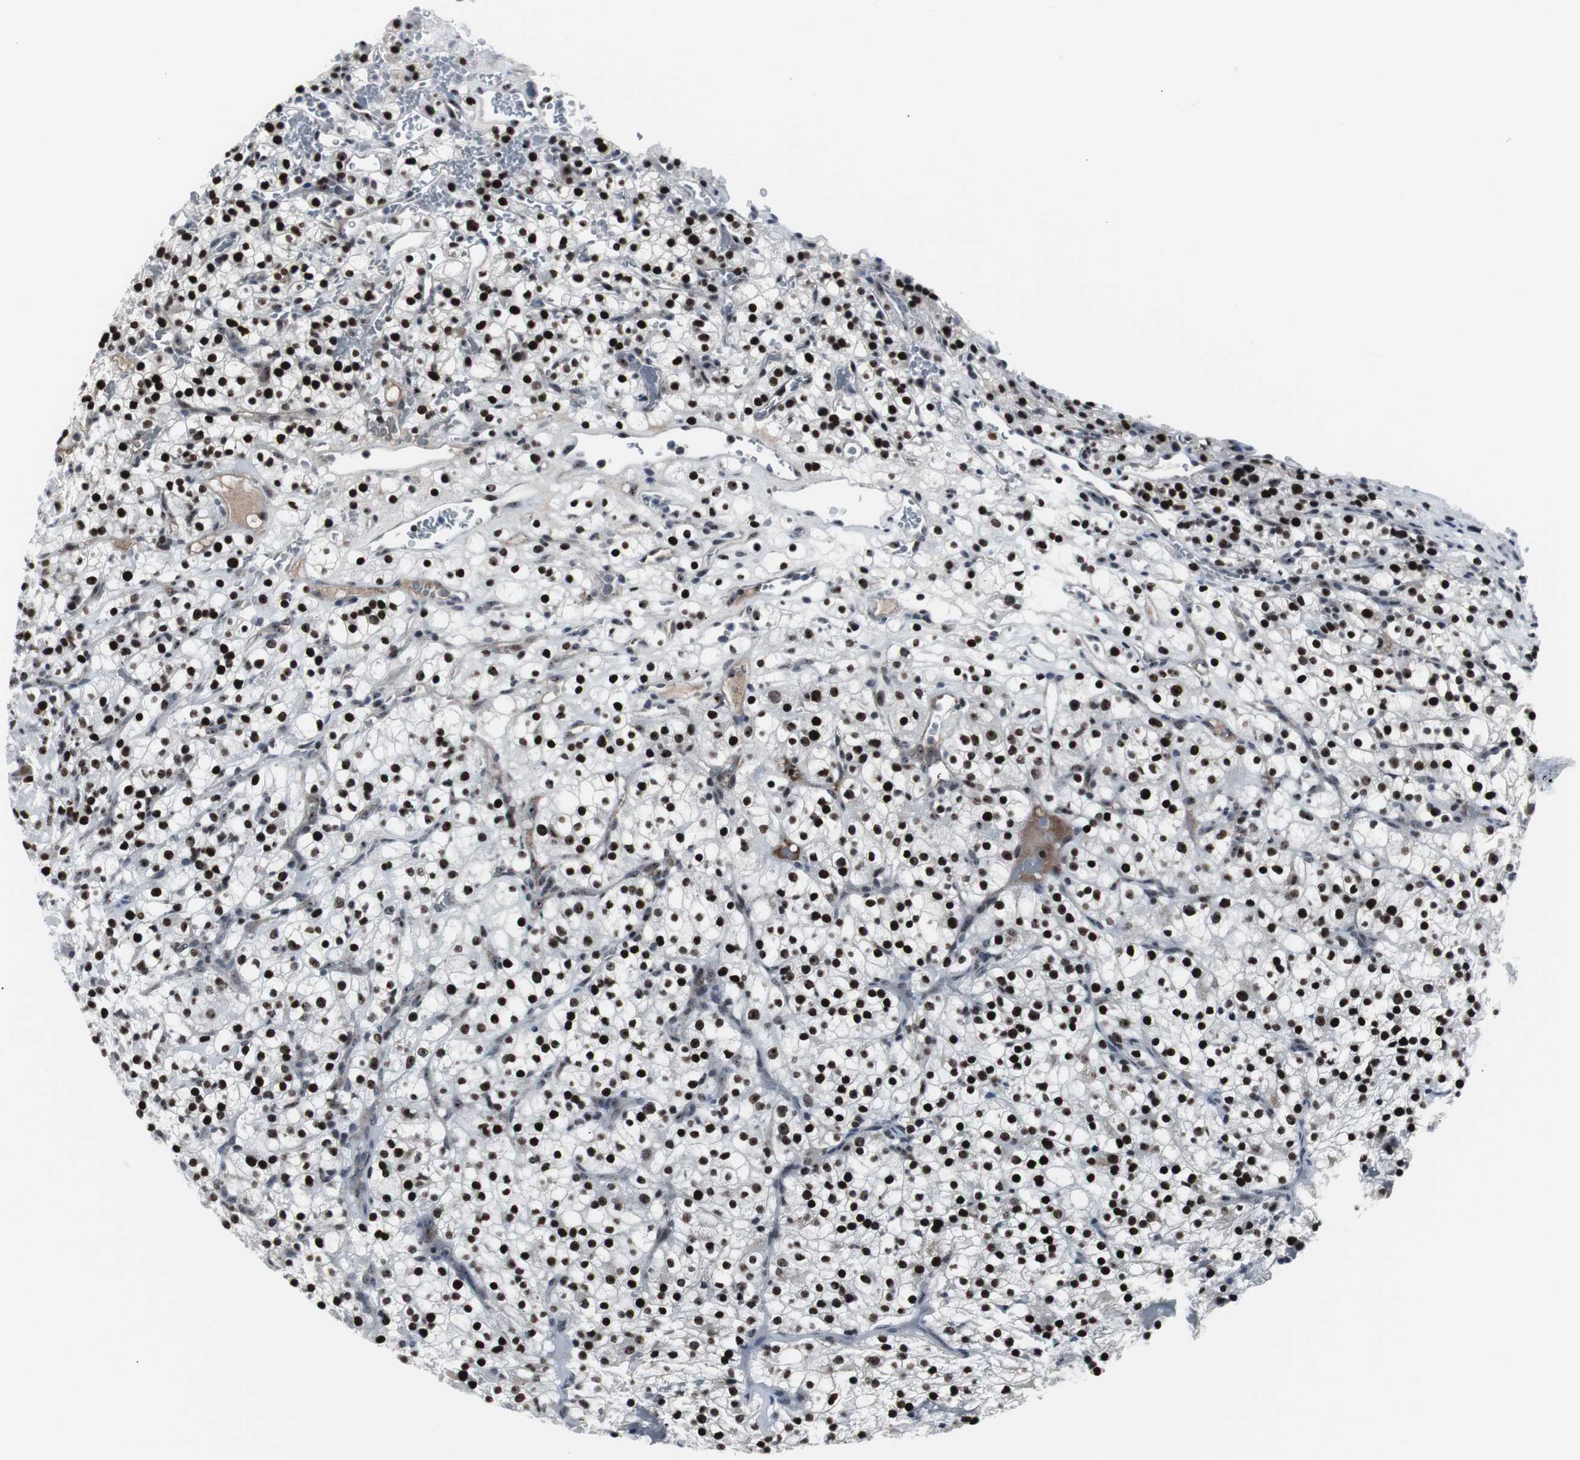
{"staining": {"intensity": "strong", "quantity": ">75%", "location": "nuclear"}, "tissue": "renal cancer", "cell_type": "Tumor cells", "image_type": "cancer", "snomed": [{"axis": "morphology", "description": "Normal tissue, NOS"}, {"axis": "morphology", "description": "Adenocarcinoma, NOS"}, {"axis": "topography", "description": "Kidney"}], "caption": "High-magnification brightfield microscopy of adenocarcinoma (renal) stained with DAB (brown) and counterstained with hematoxylin (blue). tumor cells exhibit strong nuclear expression is identified in about>75% of cells.", "gene": "DOK1", "patient": {"sex": "female", "age": 72}}